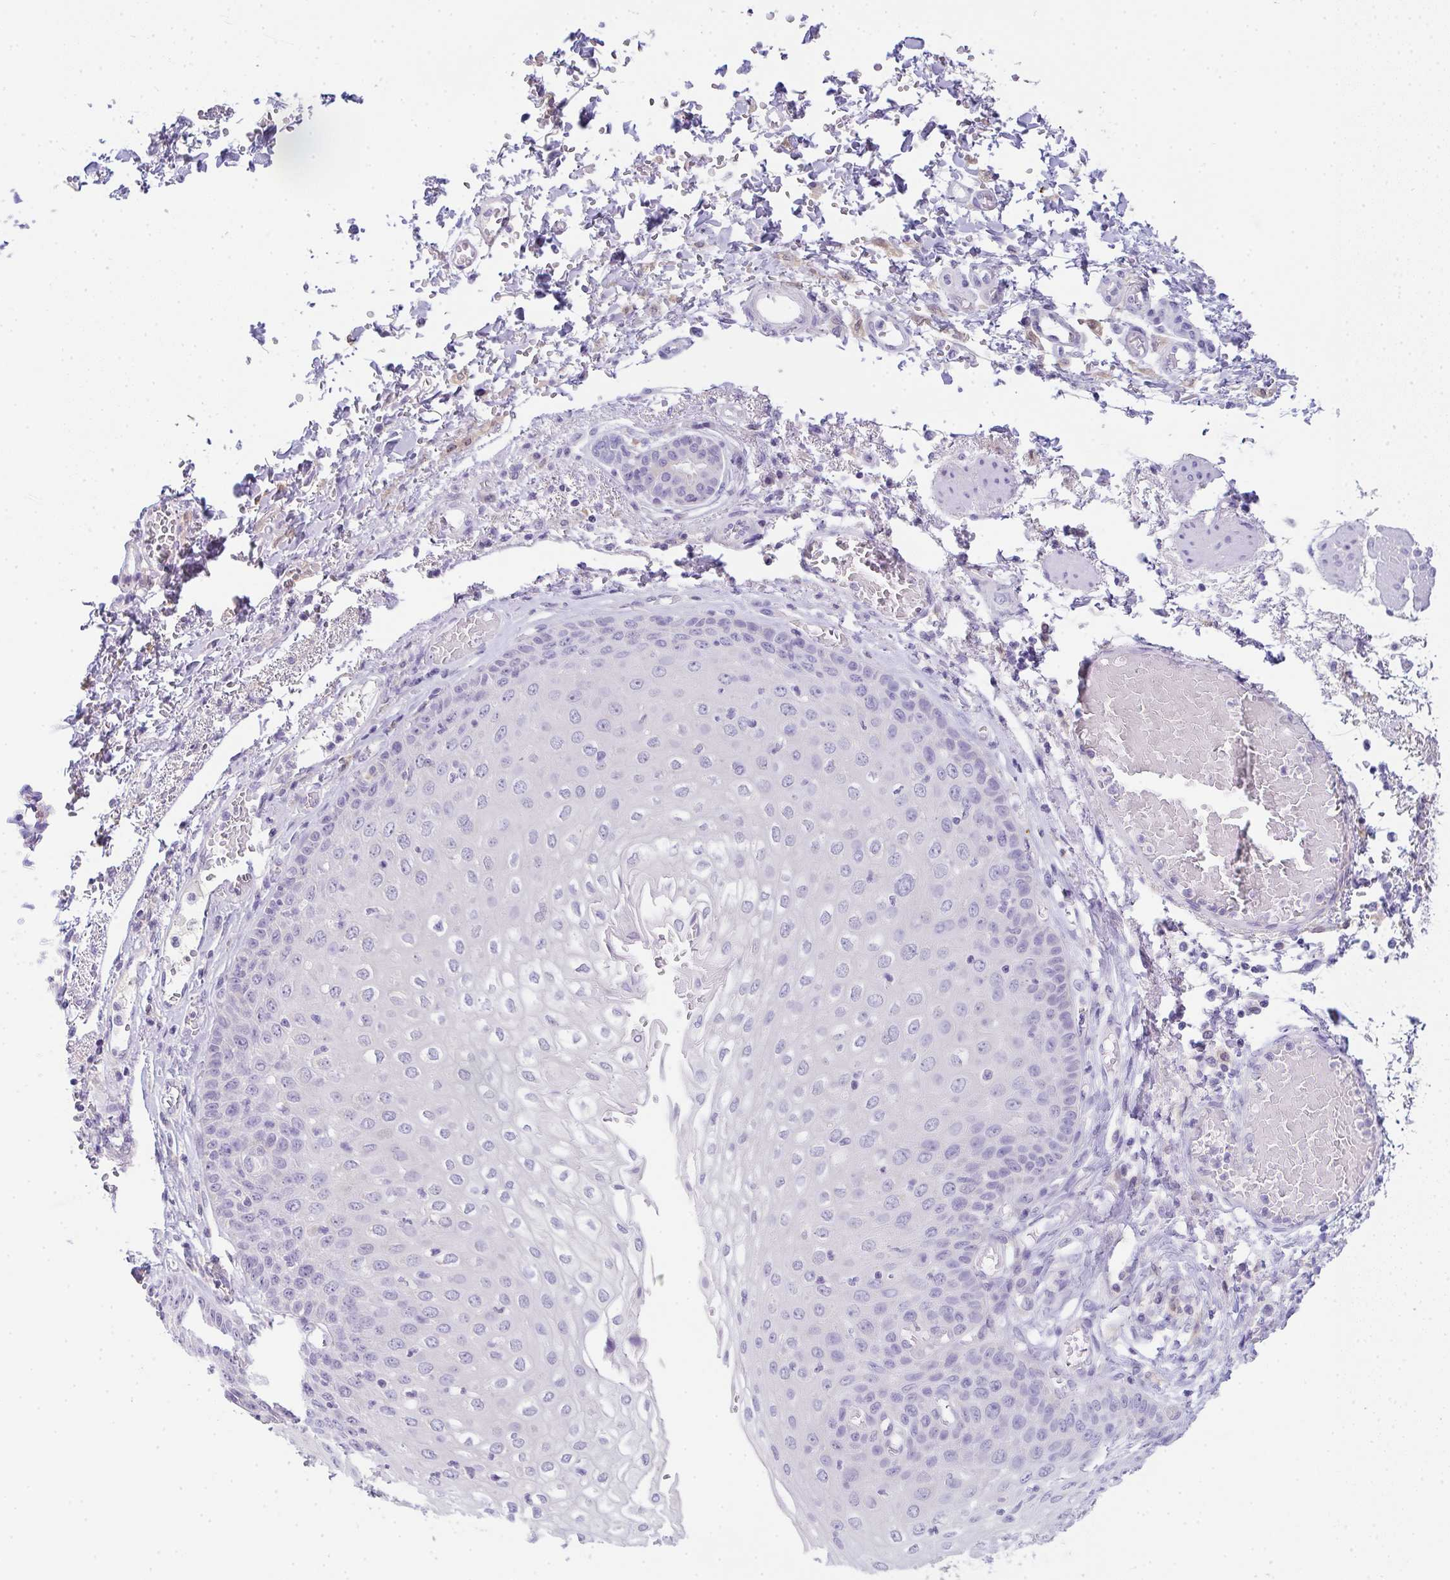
{"staining": {"intensity": "negative", "quantity": "none", "location": "none"}, "tissue": "esophagus", "cell_type": "Squamous epithelial cells", "image_type": "normal", "snomed": [{"axis": "morphology", "description": "Normal tissue, NOS"}, {"axis": "morphology", "description": "Adenocarcinoma, NOS"}, {"axis": "topography", "description": "Esophagus"}], "caption": "The micrograph demonstrates no significant positivity in squamous epithelial cells of esophagus.", "gene": "COX7B", "patient": {"sex": "male", "age": 81}}